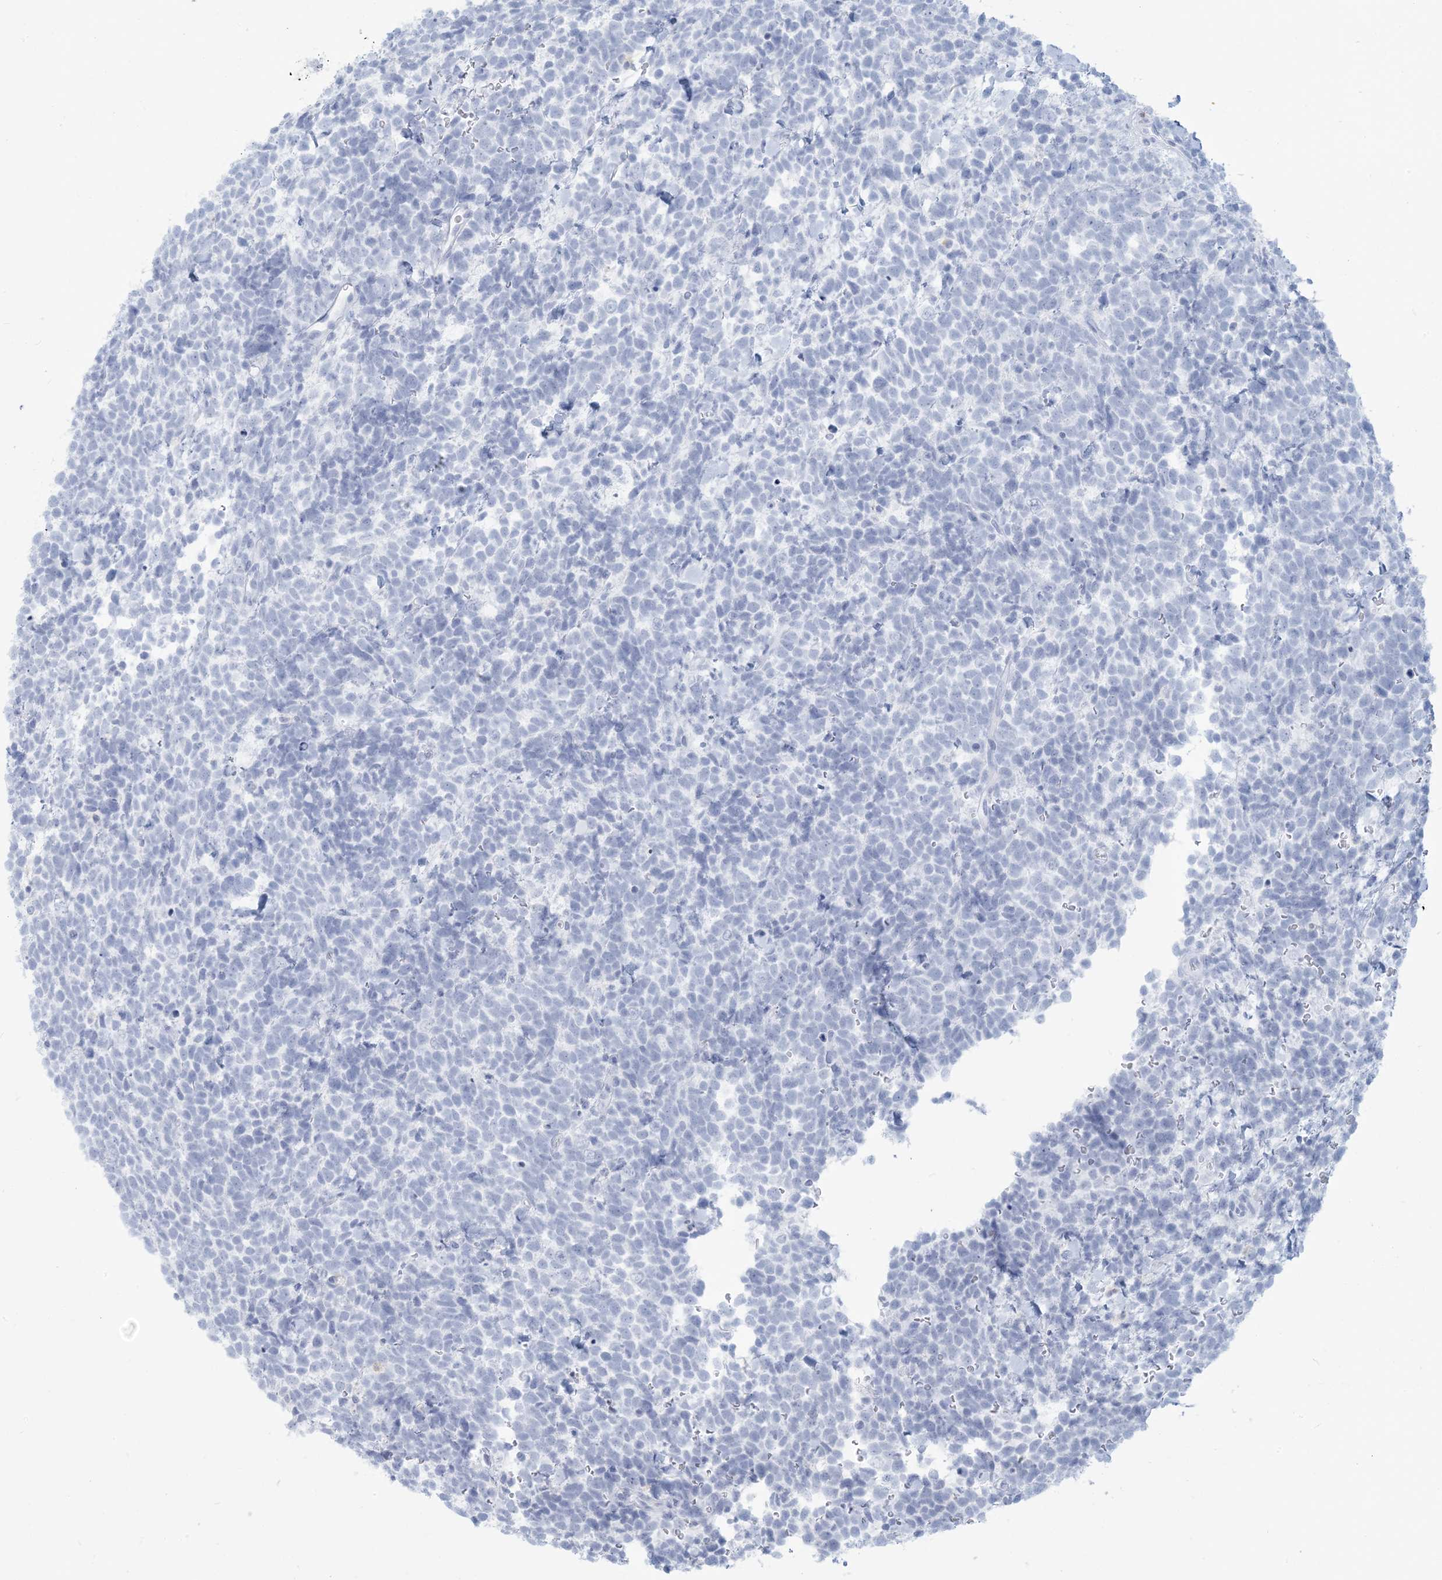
{"staining": {"intensity": "negative", "quantity": "none", "location": "none"}, "tissue": "urothelial cancer", "cell_type": "Tumor cells", "image_type": "cancer", "snomed": [{"axis": "morphology", "description": "Urothelial carcinoma, High grade"}, {"axis": "topography", "description": "Urinary bladder"}], "caption": "A histopathology image of human high-grade urothelial carcinoma is negative for staining in tumor cells.", "gene": "HLA-DRB1", "patient": {"sex": "female", "age": 82}}